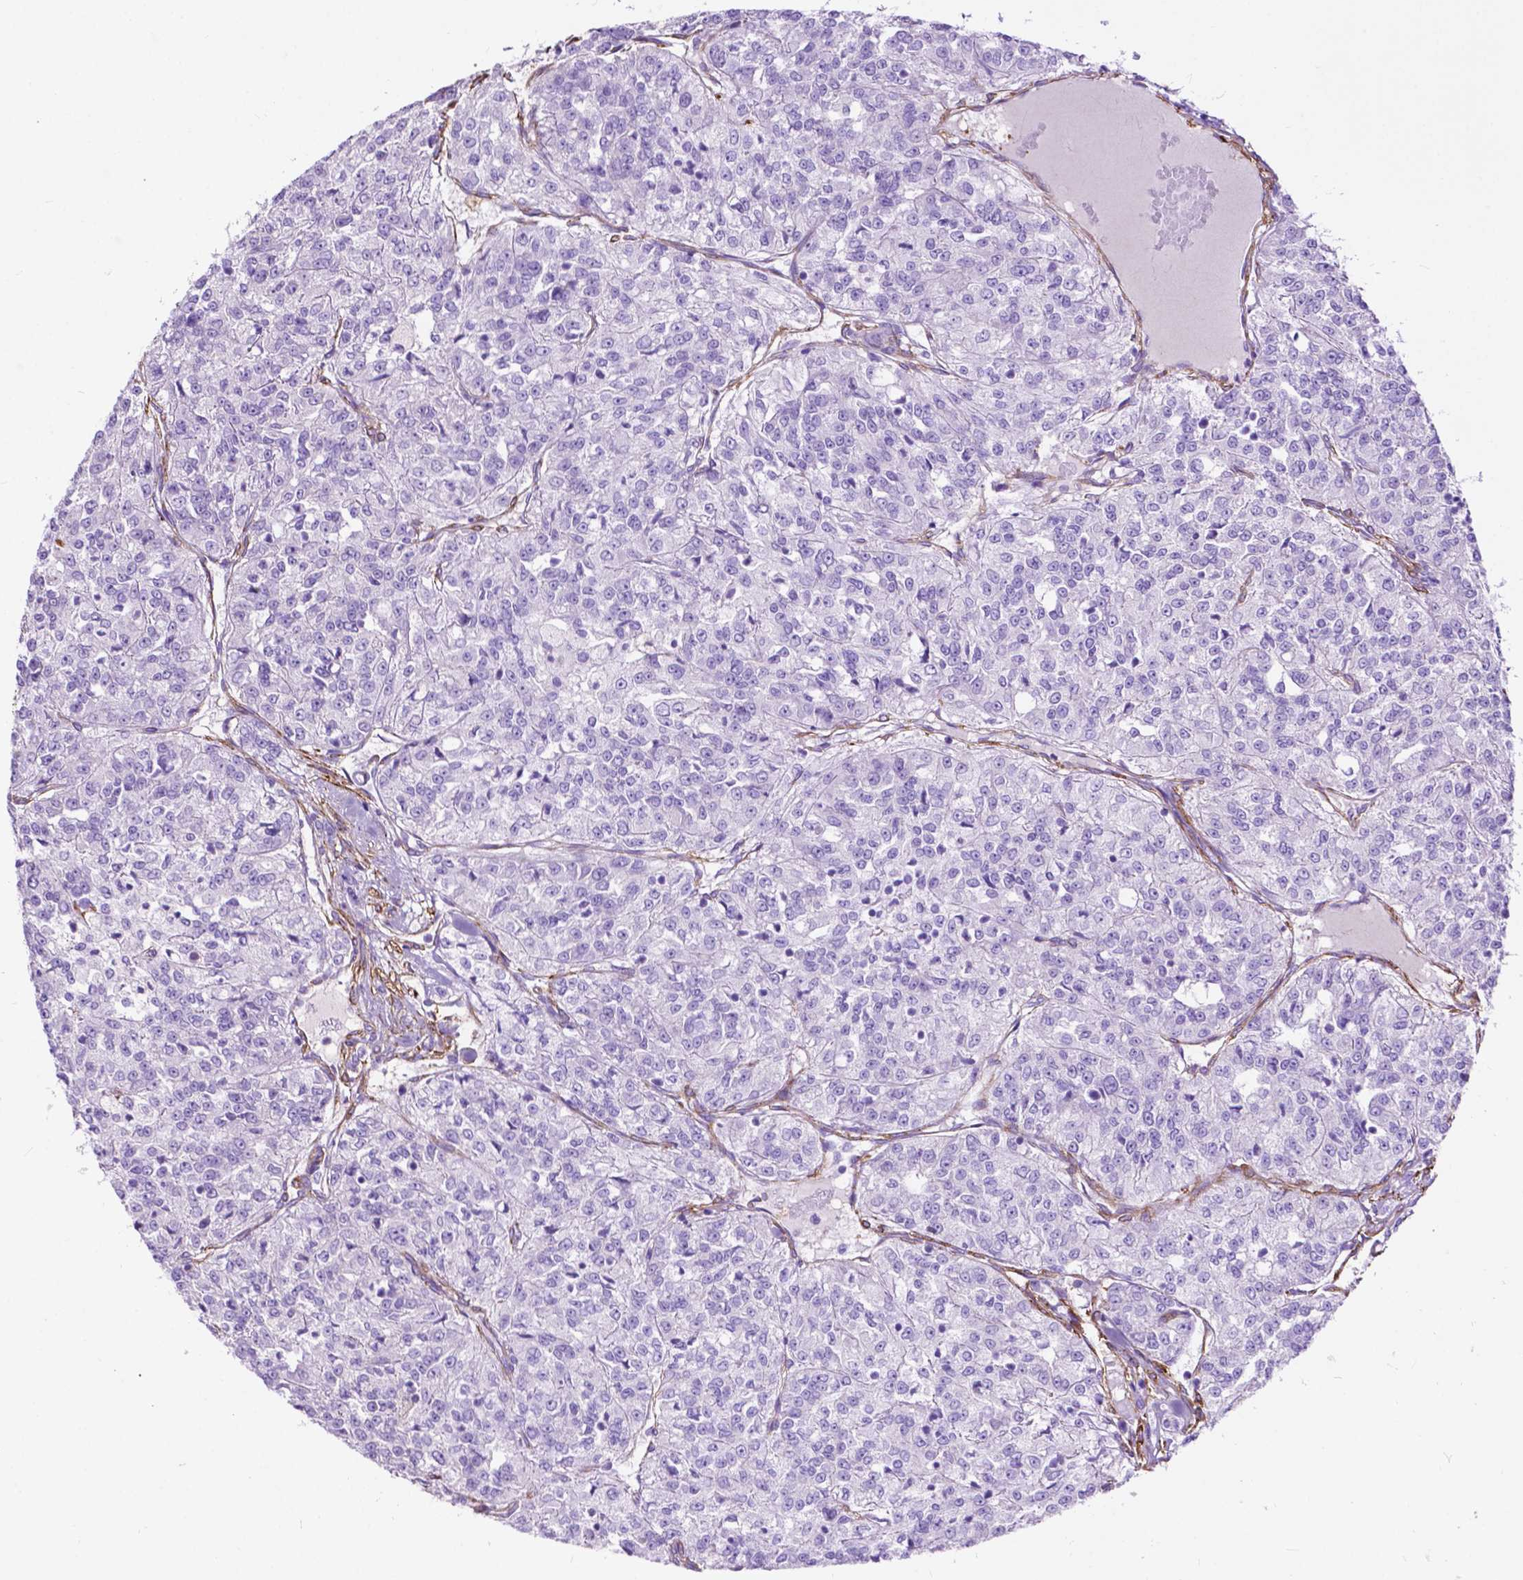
{"staining": {"intensity": "negative", "quantity": "none", "location": "none"}, "tissue": "renal cancer", "cell_type": "Tumor cells", "image_type": "cancer", "snomed": [{"axis": "morphology", "description": "Adenocarcinoma, NOS"}, {"axis": "topography", "description": "Kidney"}], "caption": "Protein analysis of renal adenocarcinoma reveals no significant positivity in tumor cells.", "gene": "PCDHA12", "patient": {"sex": "female", "age": 63}}